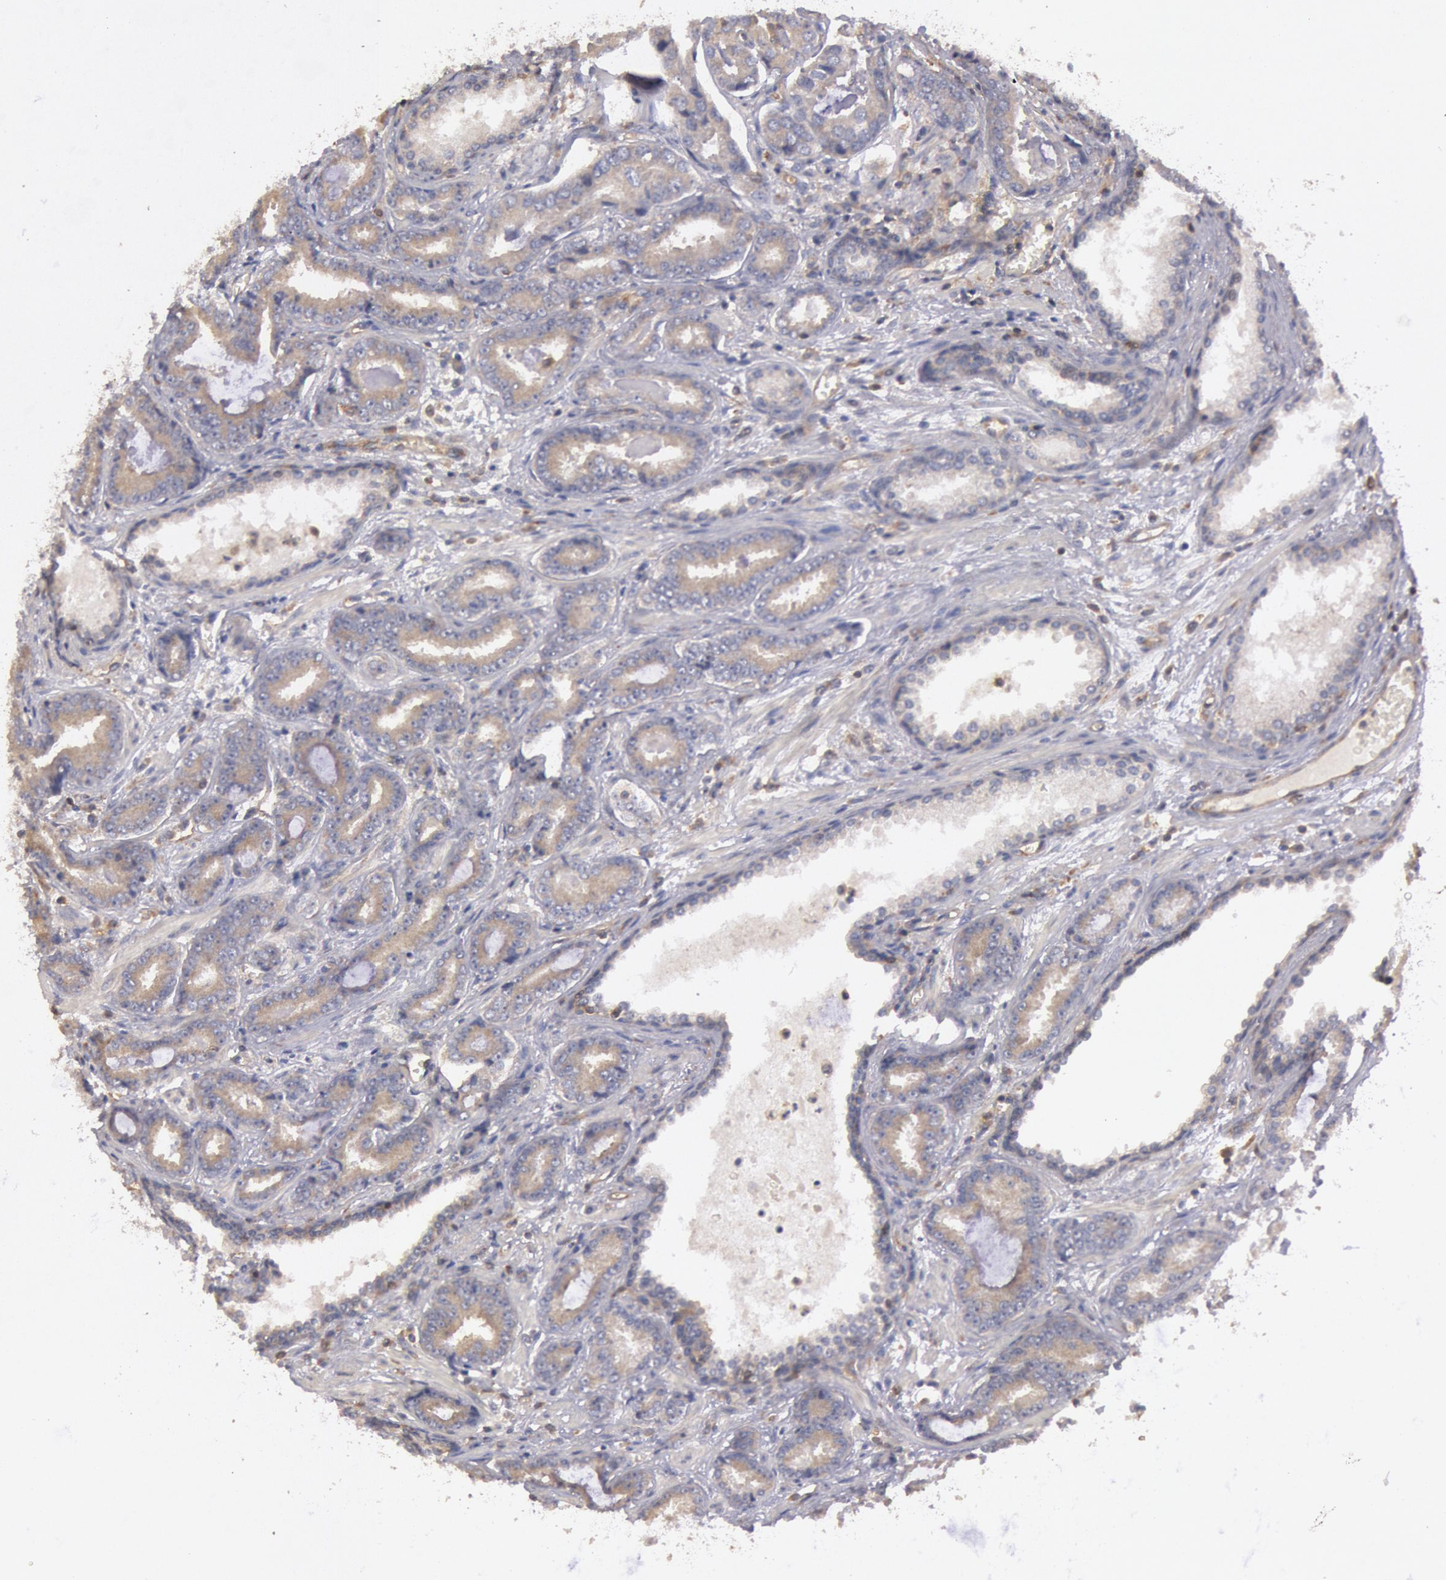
{"staining": {"intensity": "weak", "quantity": ">75%", "location": "cytoplasmic/membranous"}, "tissue": "prostate cancer", "cell_type": "Tumor cells", "image_type": "cancer", "snomed": [{"axis": "morphology", "description": "Adenocarcinoma, Low grade"}, {"axis": "topography", "description": "Prostate"}], "caption": "Immunohistochemical staining of human prostate cancer reveals weak cytoplasmic/membranous protein expression in approximately >75% of tumor cells. The protein is shown in brown color, while the nuclei are stained blue.", "gene": "PIK3R1", "patient": {"sex": "male", "age": 65}}